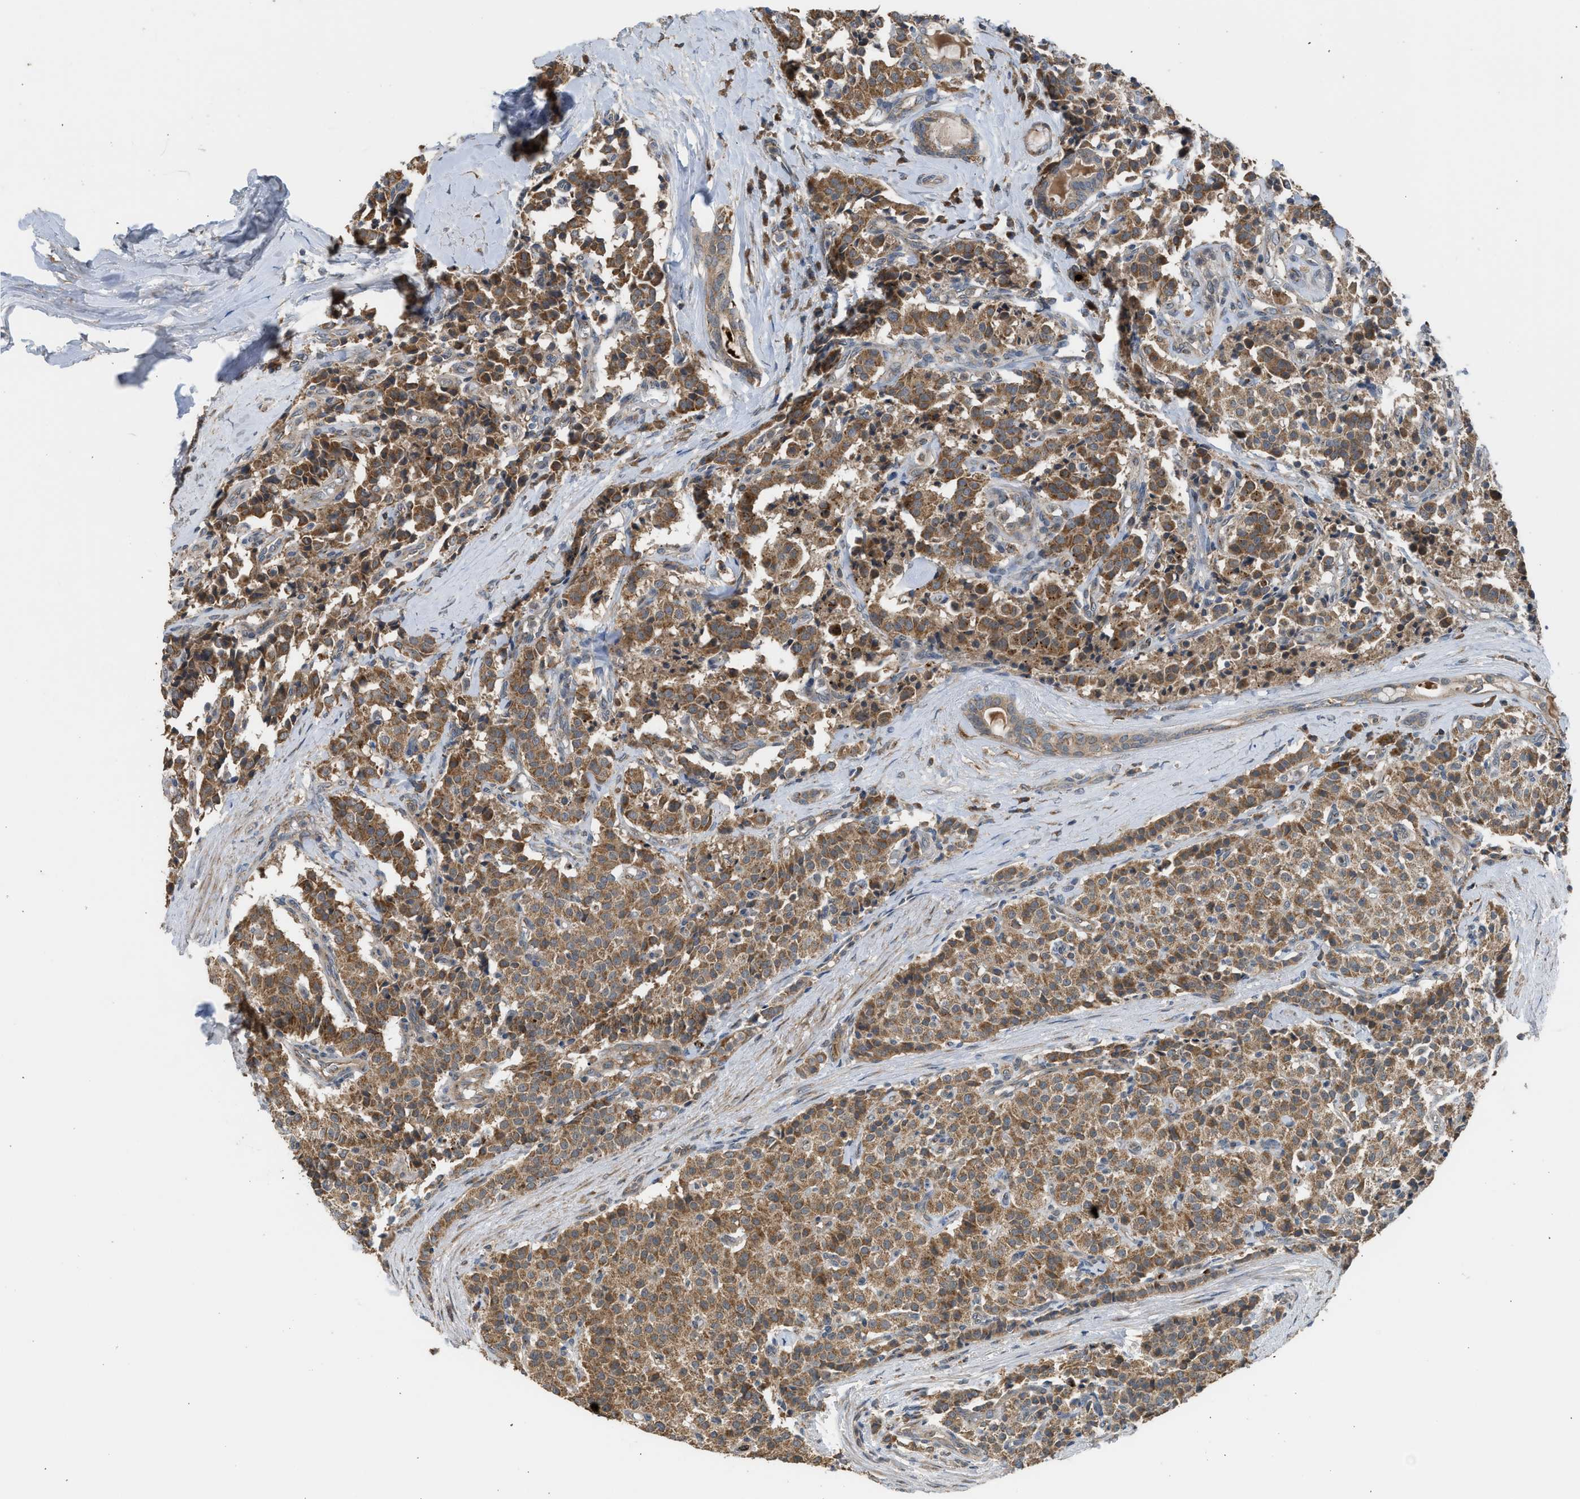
{"staining": {"intensity": "strong", "quantity": ">75%", "location": "cytoplasmic/membranous"}, "tissue": "carcinoid", "cell_type": "Tumor cells", "image_type": "cancer", "snomed": [{"axis": "morphology", "description": "Carcinoid, malignant, NOS"}, {"axis": "topography", "description": "Lung"}], "caption": "Human carcinoid stained with a brown dye displays strong cytoplasmic/membranous positive staining in approximately >75% of tumor cells.", "gene": "STARD3", "patient": {"sex": "male", "age": 30}}